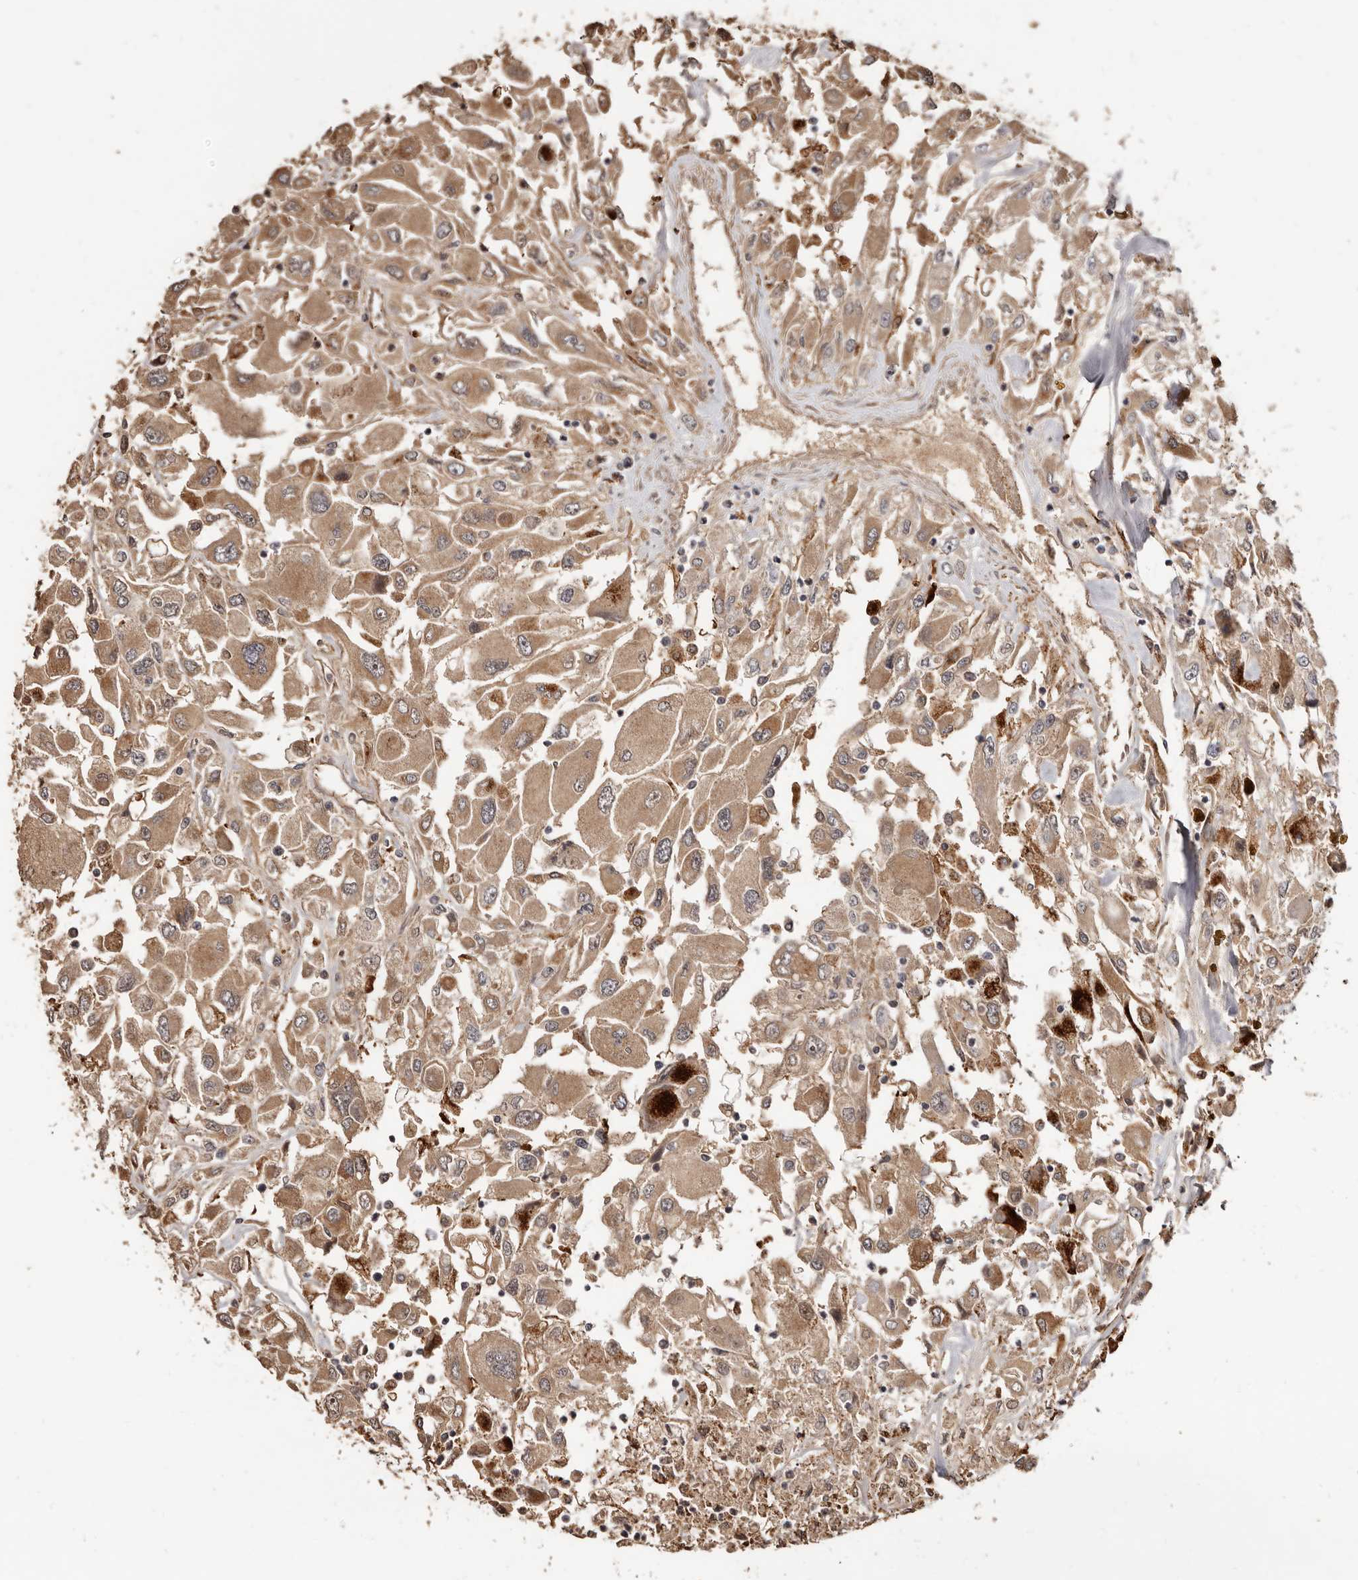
{"staining": {"intensity": "moderate", "quantity": "25%-75%", "location": "cytoplasmic/membranous"}, "tissue": "renal cancer", "cell_type": "Tumor cells", "image_type": "cancer", "snomed": [{"axis": "morphology", "description": "Adenocarcinoma, NOS"}, {"axis": "topography", "description": "Kidney"}], "caption": "Immunohistochemistry of human renal adenocarcinoma displays medium levels of moderate cytoplasmic/membranous staining in about 25%-75% of tumor cells. The protein of interest is stained brown, and the nuclei are stained in blue (DAB (3,3'-diaminobenzidine) IHC with brightfield microscopy, high magnification).", "gene": "AKAP7", "patient": {"sex": "female", "age": 52}}